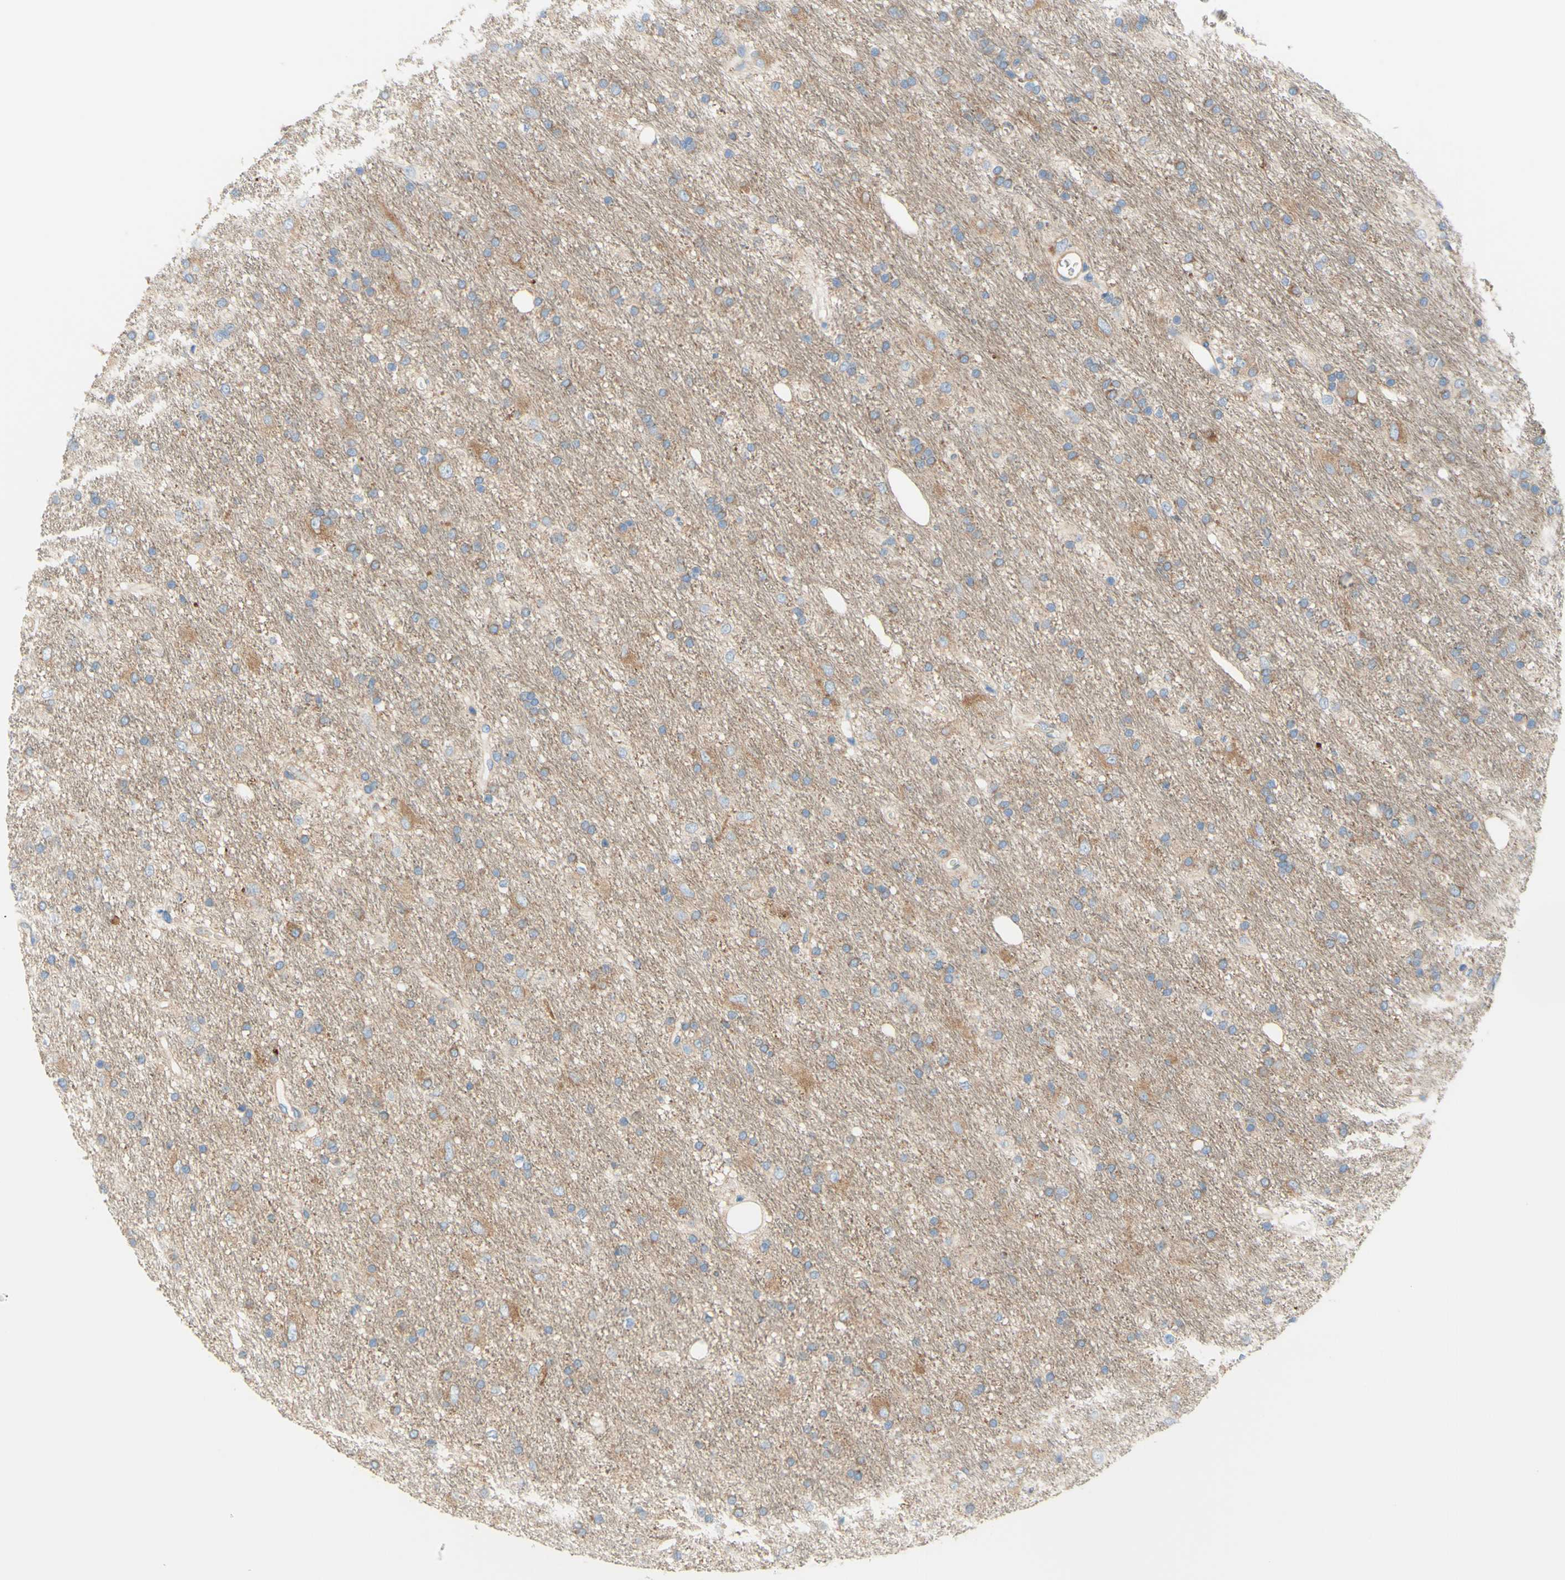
{"staining": {"intensity": "moderate", "quantity": "<25%", "location": "cytoplasmic/membranous"}, "tissue": "glioma", "cell_type": "Tumor cells", "image_type": "cancer", "snomed": [{"axis": "morphology", "description": "Glioma, malignant, Low grade"}, {"axis": "topography", "description": "Brain"}], "caption": "Malignant low-grade glioma tissue reveals moderate cytoplasmic/membranous expression in about <25% of tumor cells, visualized by immunohistochemistry. Nuclei are stained in blue.", "gene": "RETREG2", "patient": {"sex": "male", "age": 77}}